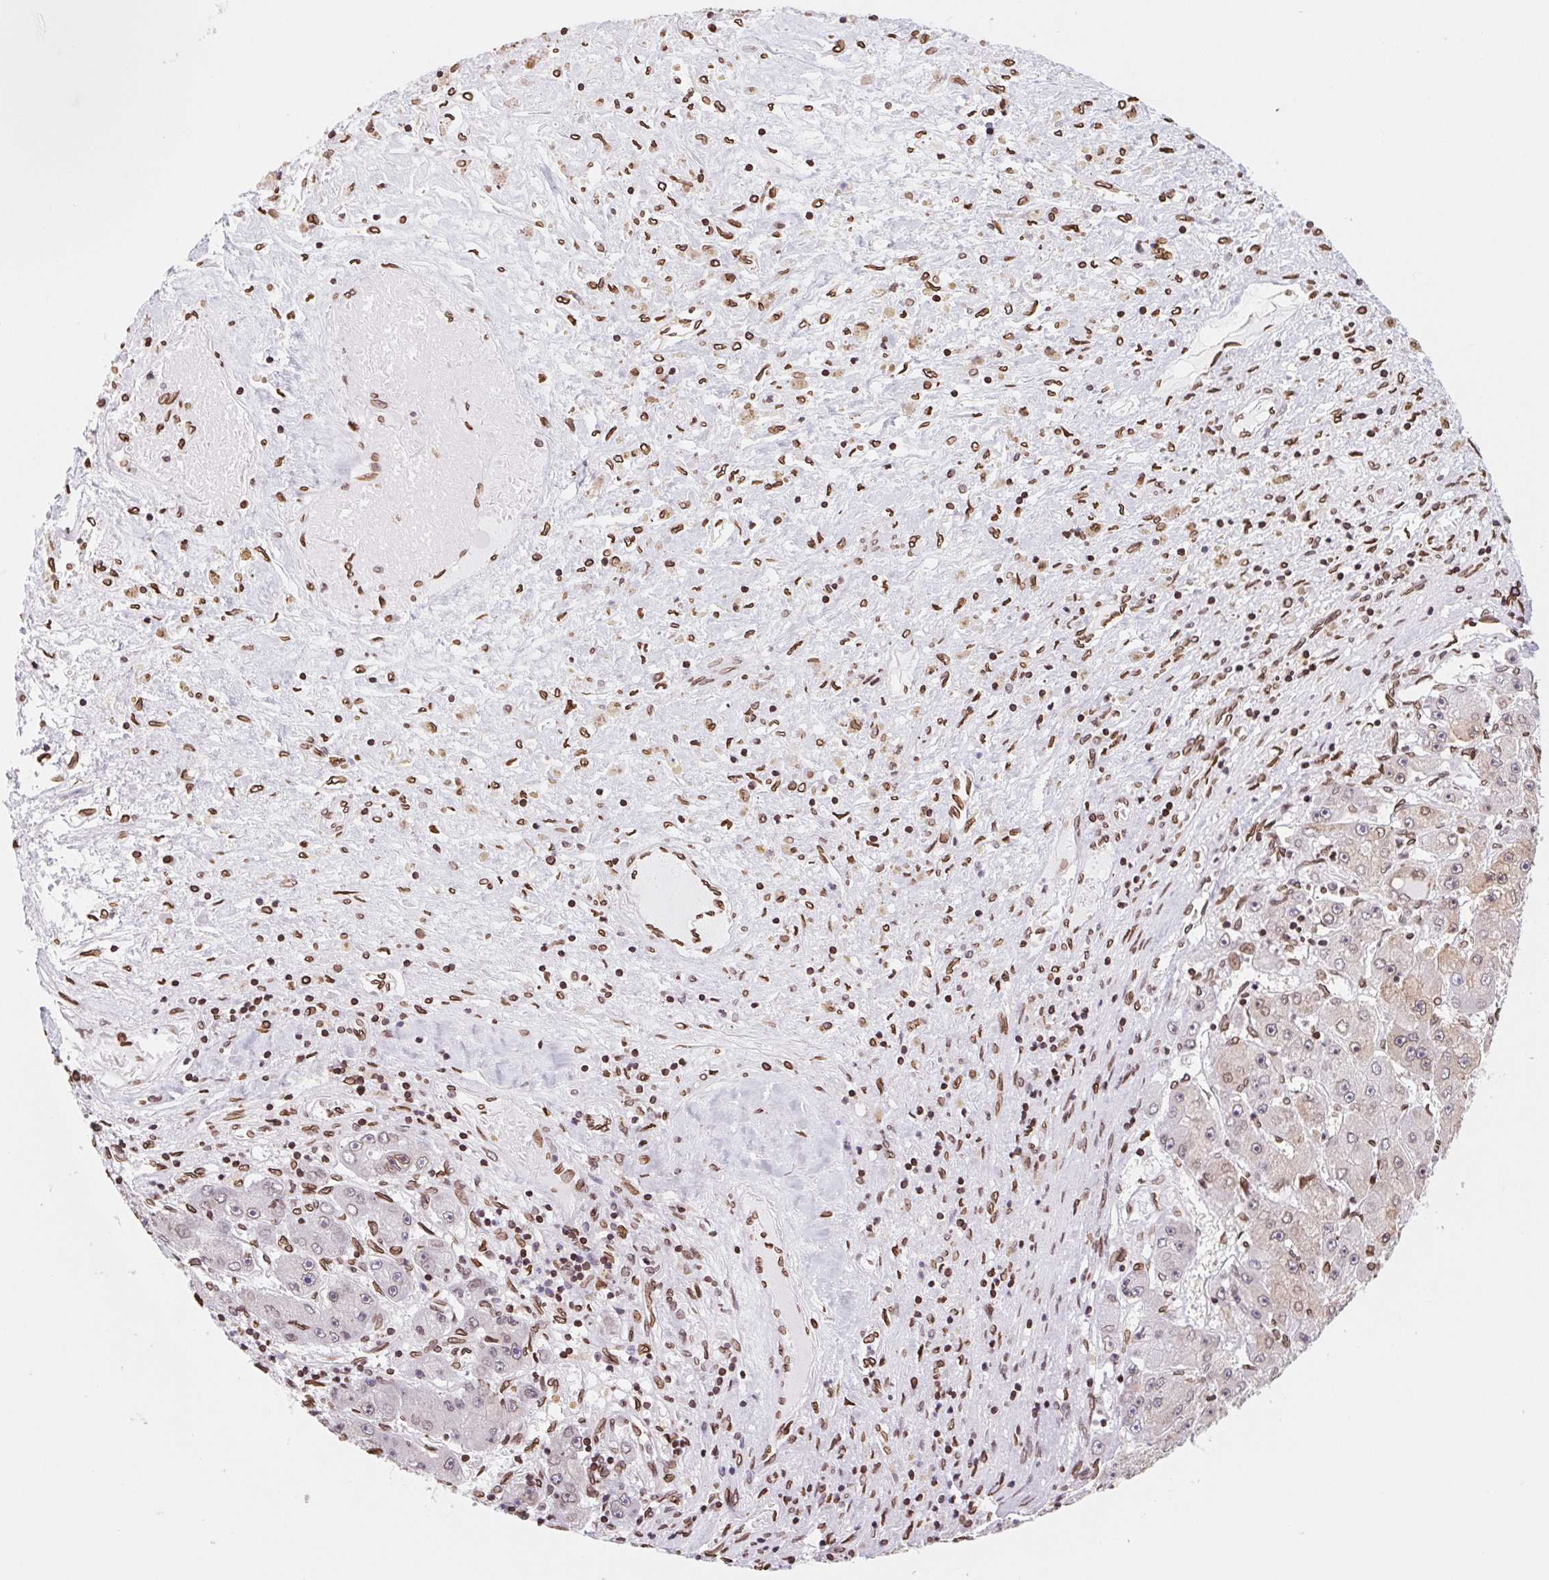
{"staining": {"intensity": "moderate", "quantity": "<25%", "location": "cytoplasmic/membranous,nuclear"}, "tissue": "liver cancer", "cell_type": "Tumor cells", "image_type": "cancer", "snomed": [{"axis": "morphology", "description": "Carcinoma, Hepatocellular, NOS"}, {"axis": "topography", "description": "Liver"}], "caption": "Liver cancer (hepatocellular carcinoma) tissue displays moderate cytoplasmic/membranous and nuclear expression in about <25% of tumor cells", "gene": "LMNB2", "patient": {"sex": "female", "age": 61}}